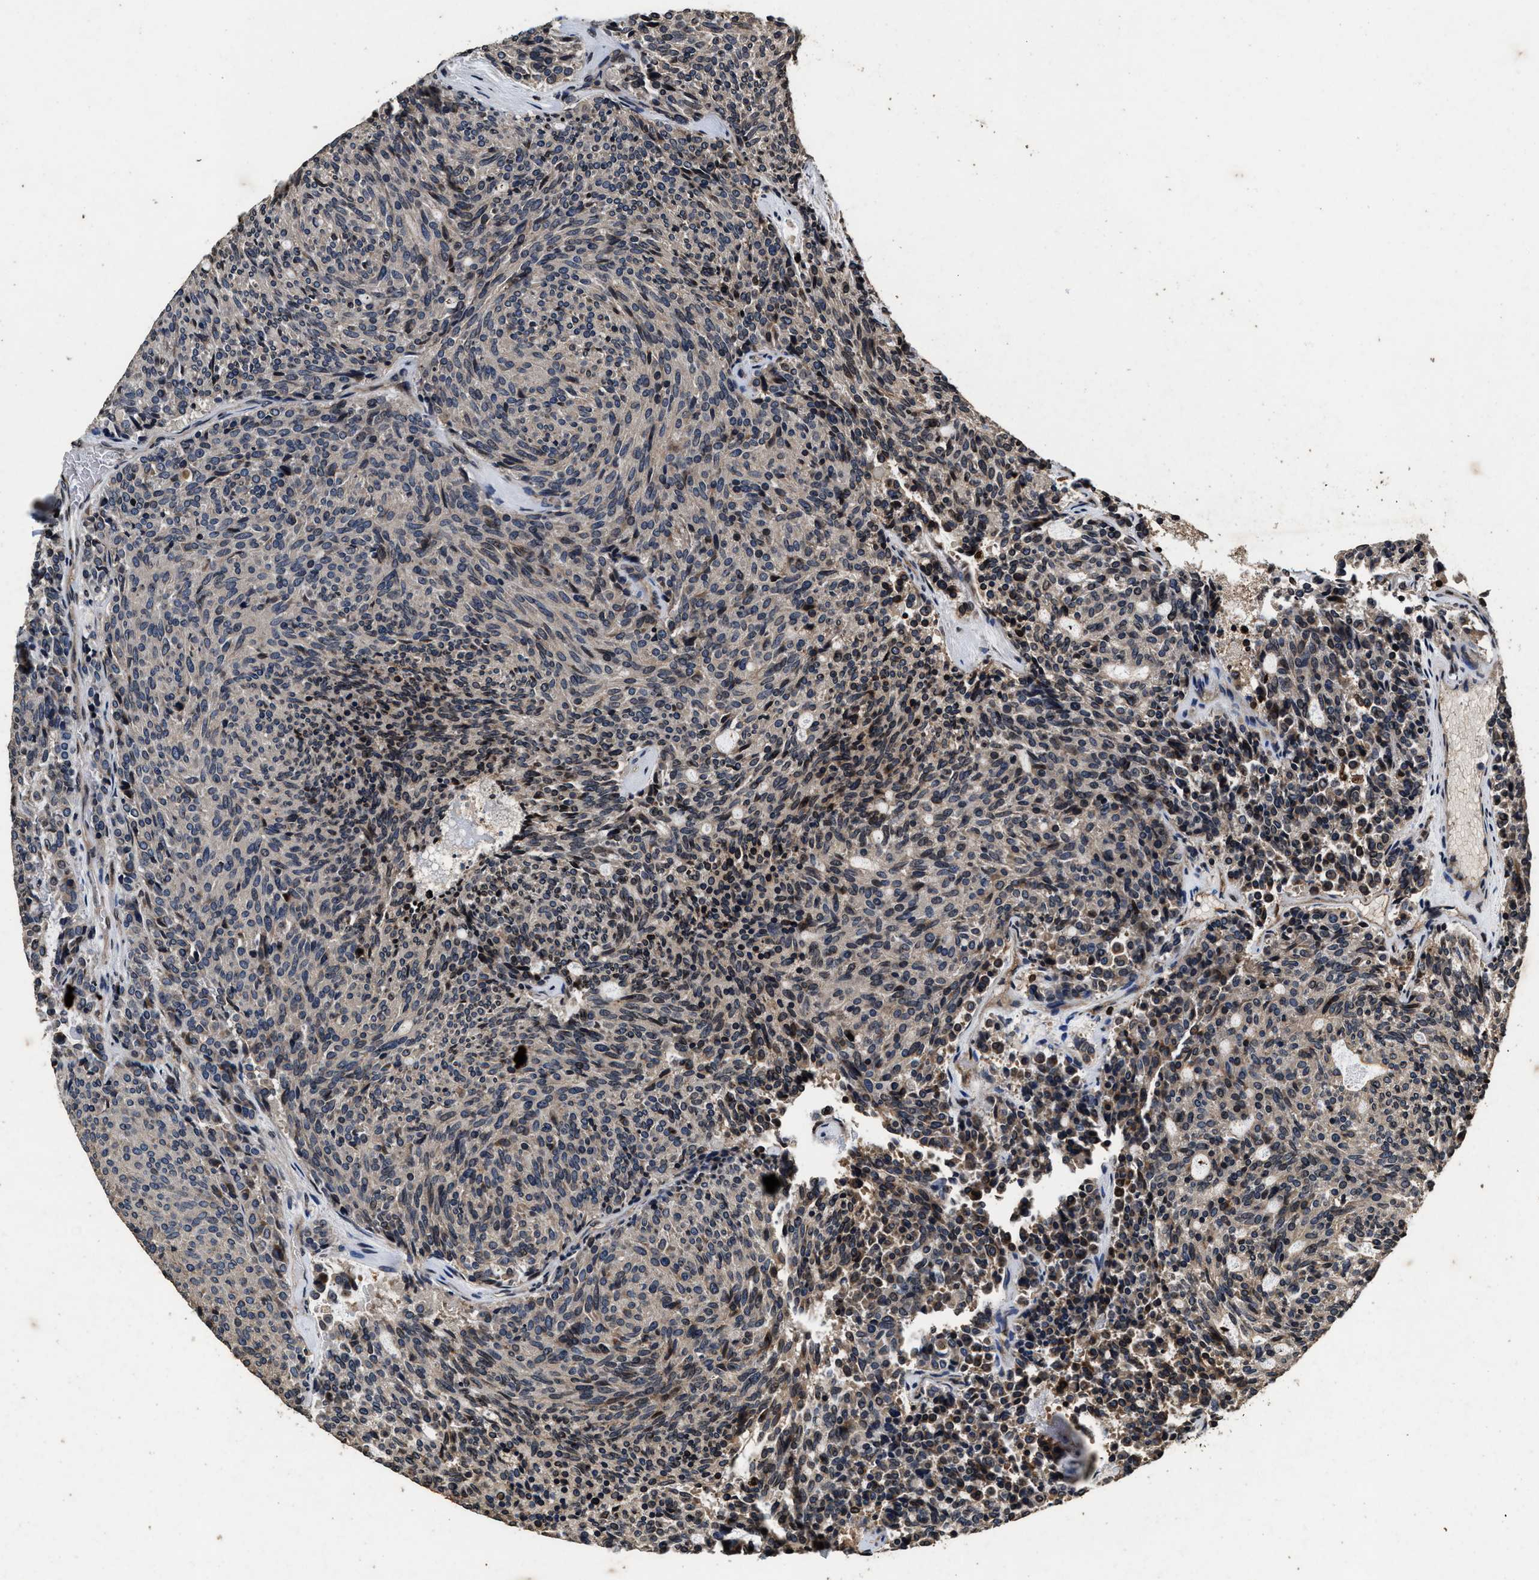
{"staining": {"intensity": "weak", "quantity": "<25%", "location": "cytoplasmic/membranous"}, "tissue": "carcinoid", "cell_type": "Tumor cells", "image_type": "cancer", "snomed": [{"axis": "morphology", "description": "Carcinoid, malignant, NOS"}, {"axis": "topography", "description": "Pancreas"}], "caption": "An image of carcinoid (malignant) stained for a protein exhibits no brown staining in tumor cells.", "gene": "ACCS", "patient": {"sex": "female", "age": 54}}